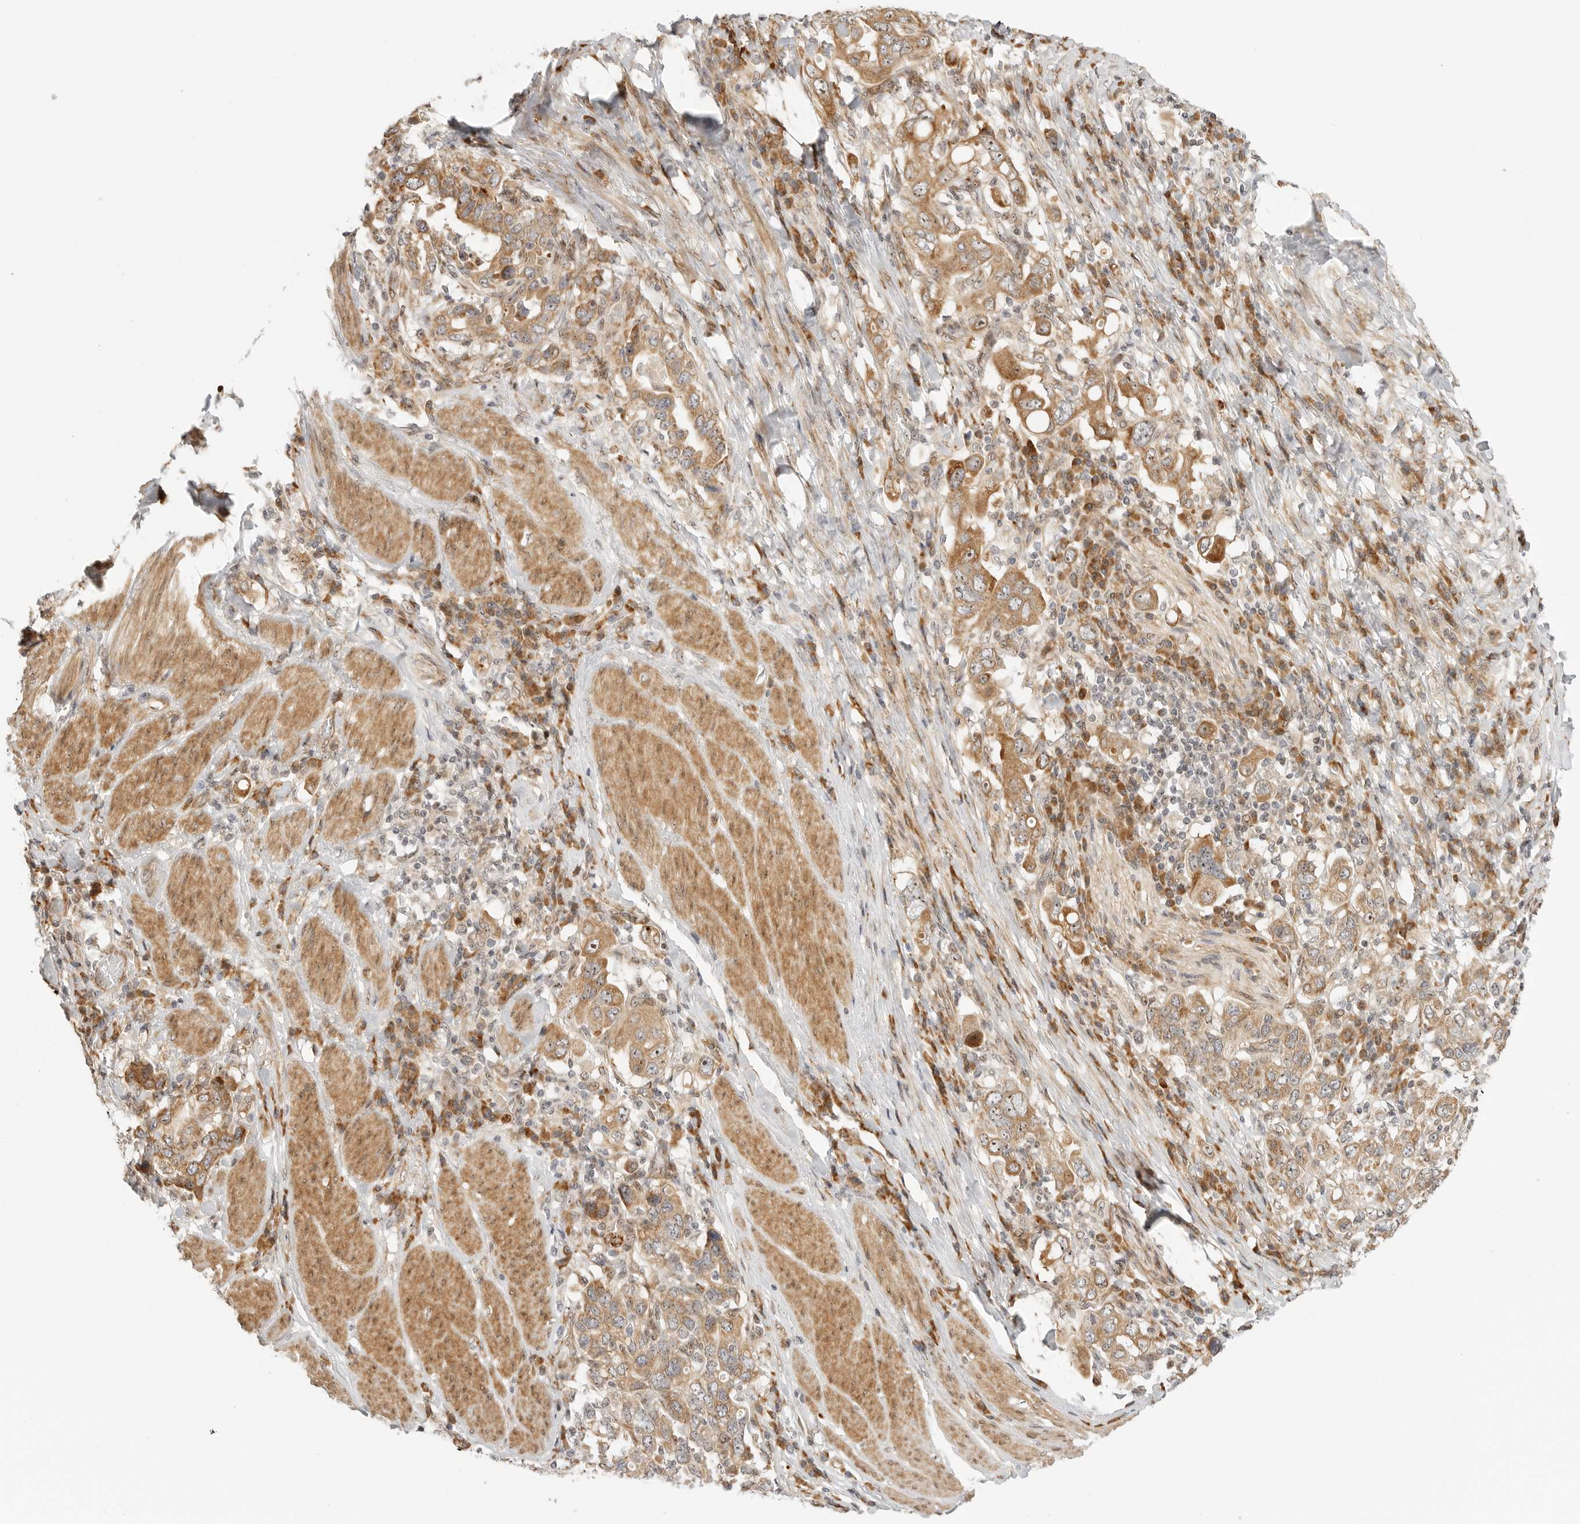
{"staining": {"intensity": "moderate", "quantity": ">75%", "location": "cytoplasmic/membranous,nuclear"}, "tissue": "stomach cancer", "cell_type": "Tumor cells", "image_type": "cancer", "snomed": [{"axis": "morphology", "description": "Adenocarcinoma, NOS"}, {"axis": "topography", "description": "Stomach, upper"}], "caption": "The histopathology image shows a brown stain indicating the presence of a protein in the cytoplasmic/membranous and nuclear of tumor cells in adenocarcinoma (stomach).", "gene": "DSCC1", "patient": {"sex": "male", "age": 62}}